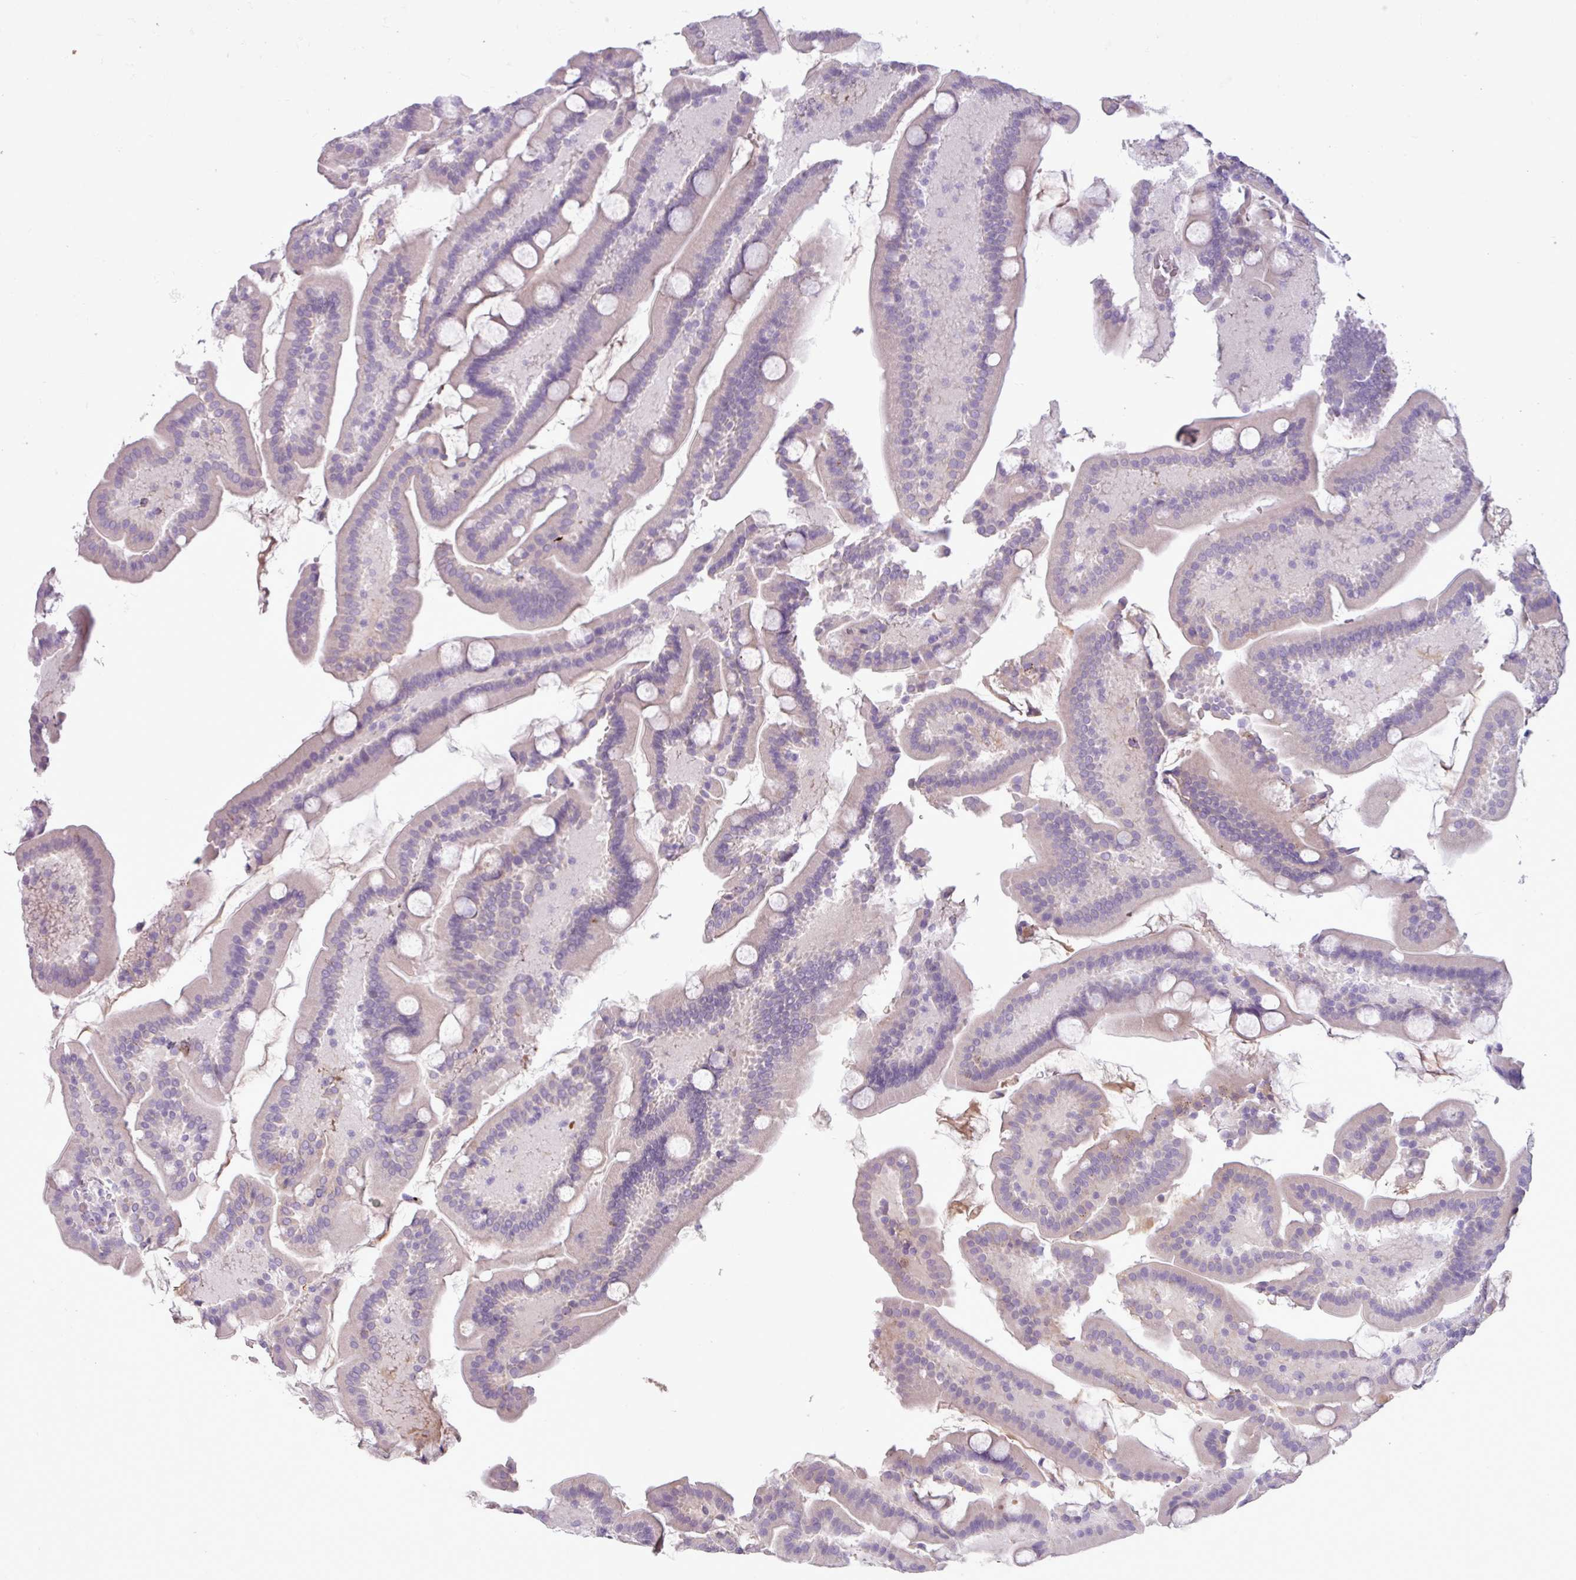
{"staining": {"intensity": "negative", "quantity": "none", "location": "none"}, "tissue": "duodenum", "cell_type": "Glandular cells", "image_type": "normal", "snomed": [{"axis": "morphology", "description": "Normal tissue, NOS"}, {"axis": "topography", "description": "Duodenum"}], "caption": "Image shows no protein staining in glandular cells of unremarkable duodenum.", "gene": "C4A", "patient": {"sex": "male", "age": 55}}